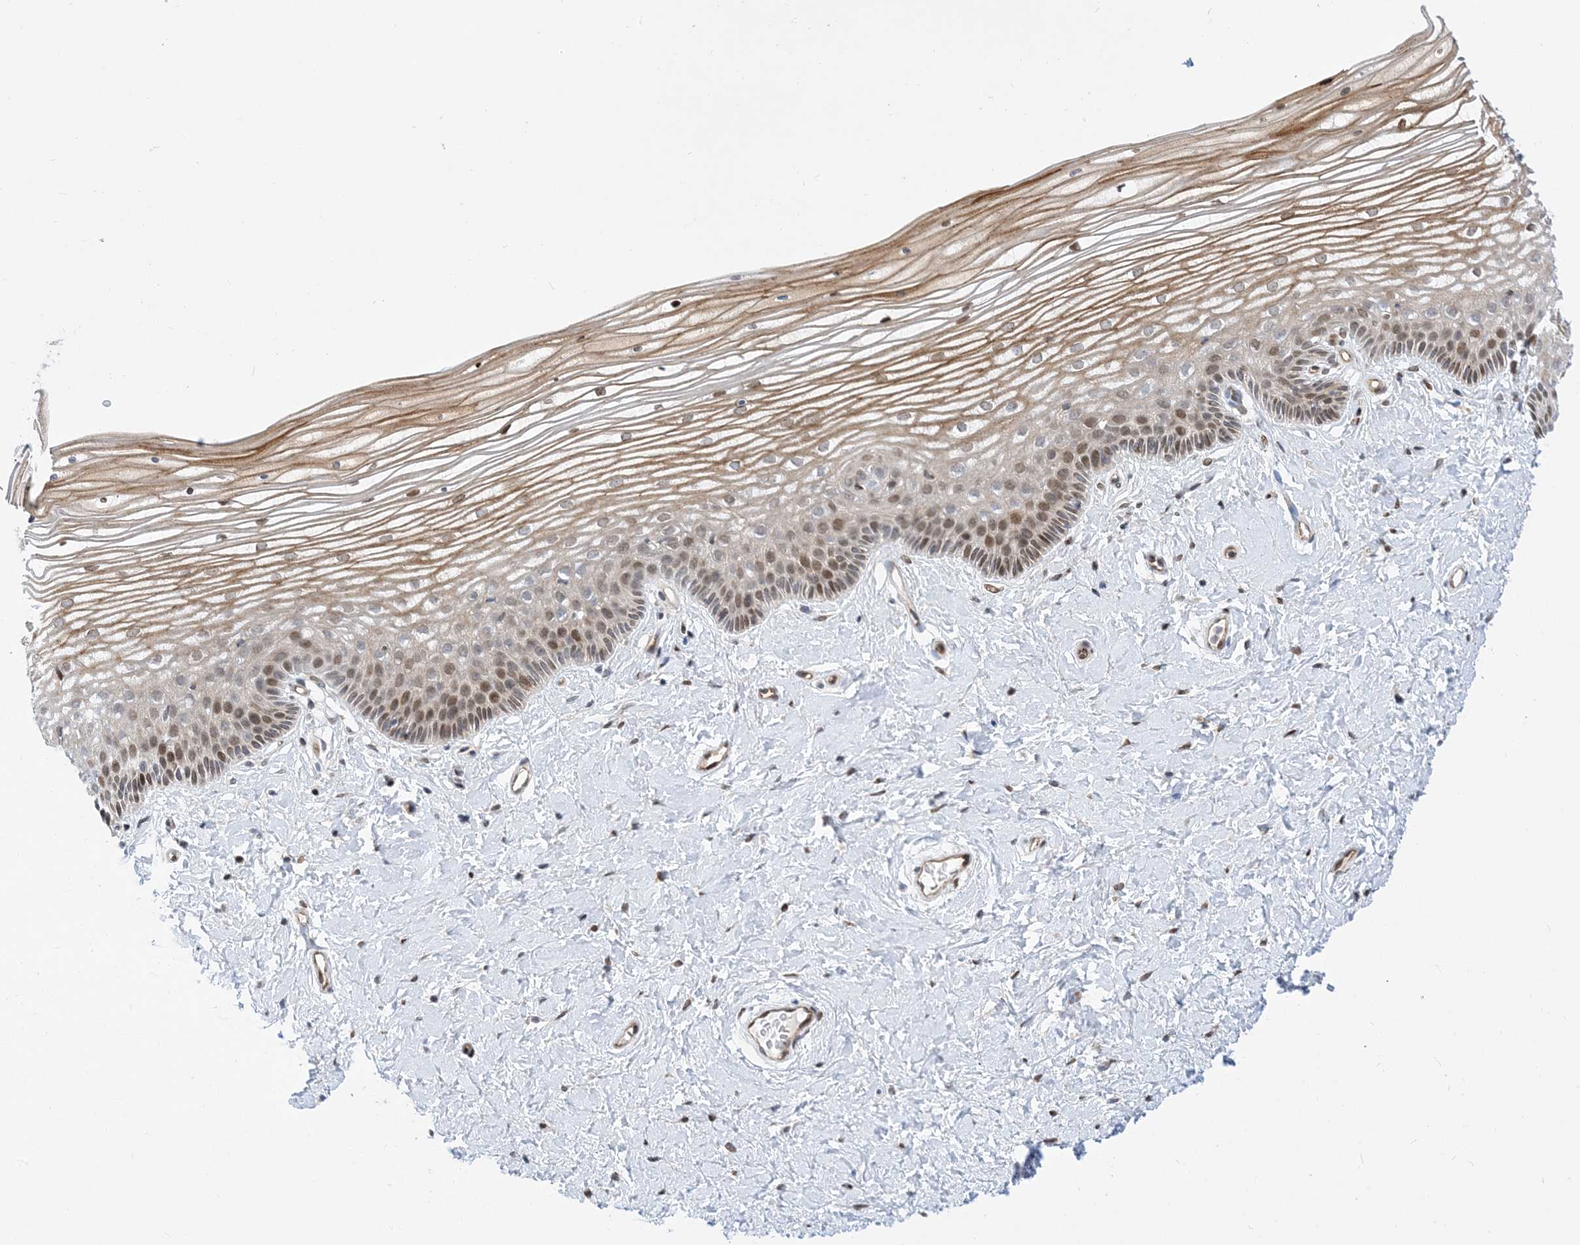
{"staining": {"intensity": "moderate", "quantity": "<25%", "location": "cytoplasmic/membranous,nuclear"}, "tissue": "vagina", "cell_type": "Squamous epithelial cells", "image_type": "normal", "snomed": [{"axis": "morphology", "description": "Normal tissue, NOS"}, {"axis": "topography", "description": "Vagina"}, {"axis": "topography", "description": "Cervix"}], "caption": "Immunohistochemistry histopathology image of unremarkable human vagina stained for a protein (brown), which displays low levels of moderate cytoplasmic/membranous,nuclear staining in approximately <25% of squamous epithelial cells.", "gene": "TYSND1", "patient": {"sex": "female", "age": 40}}